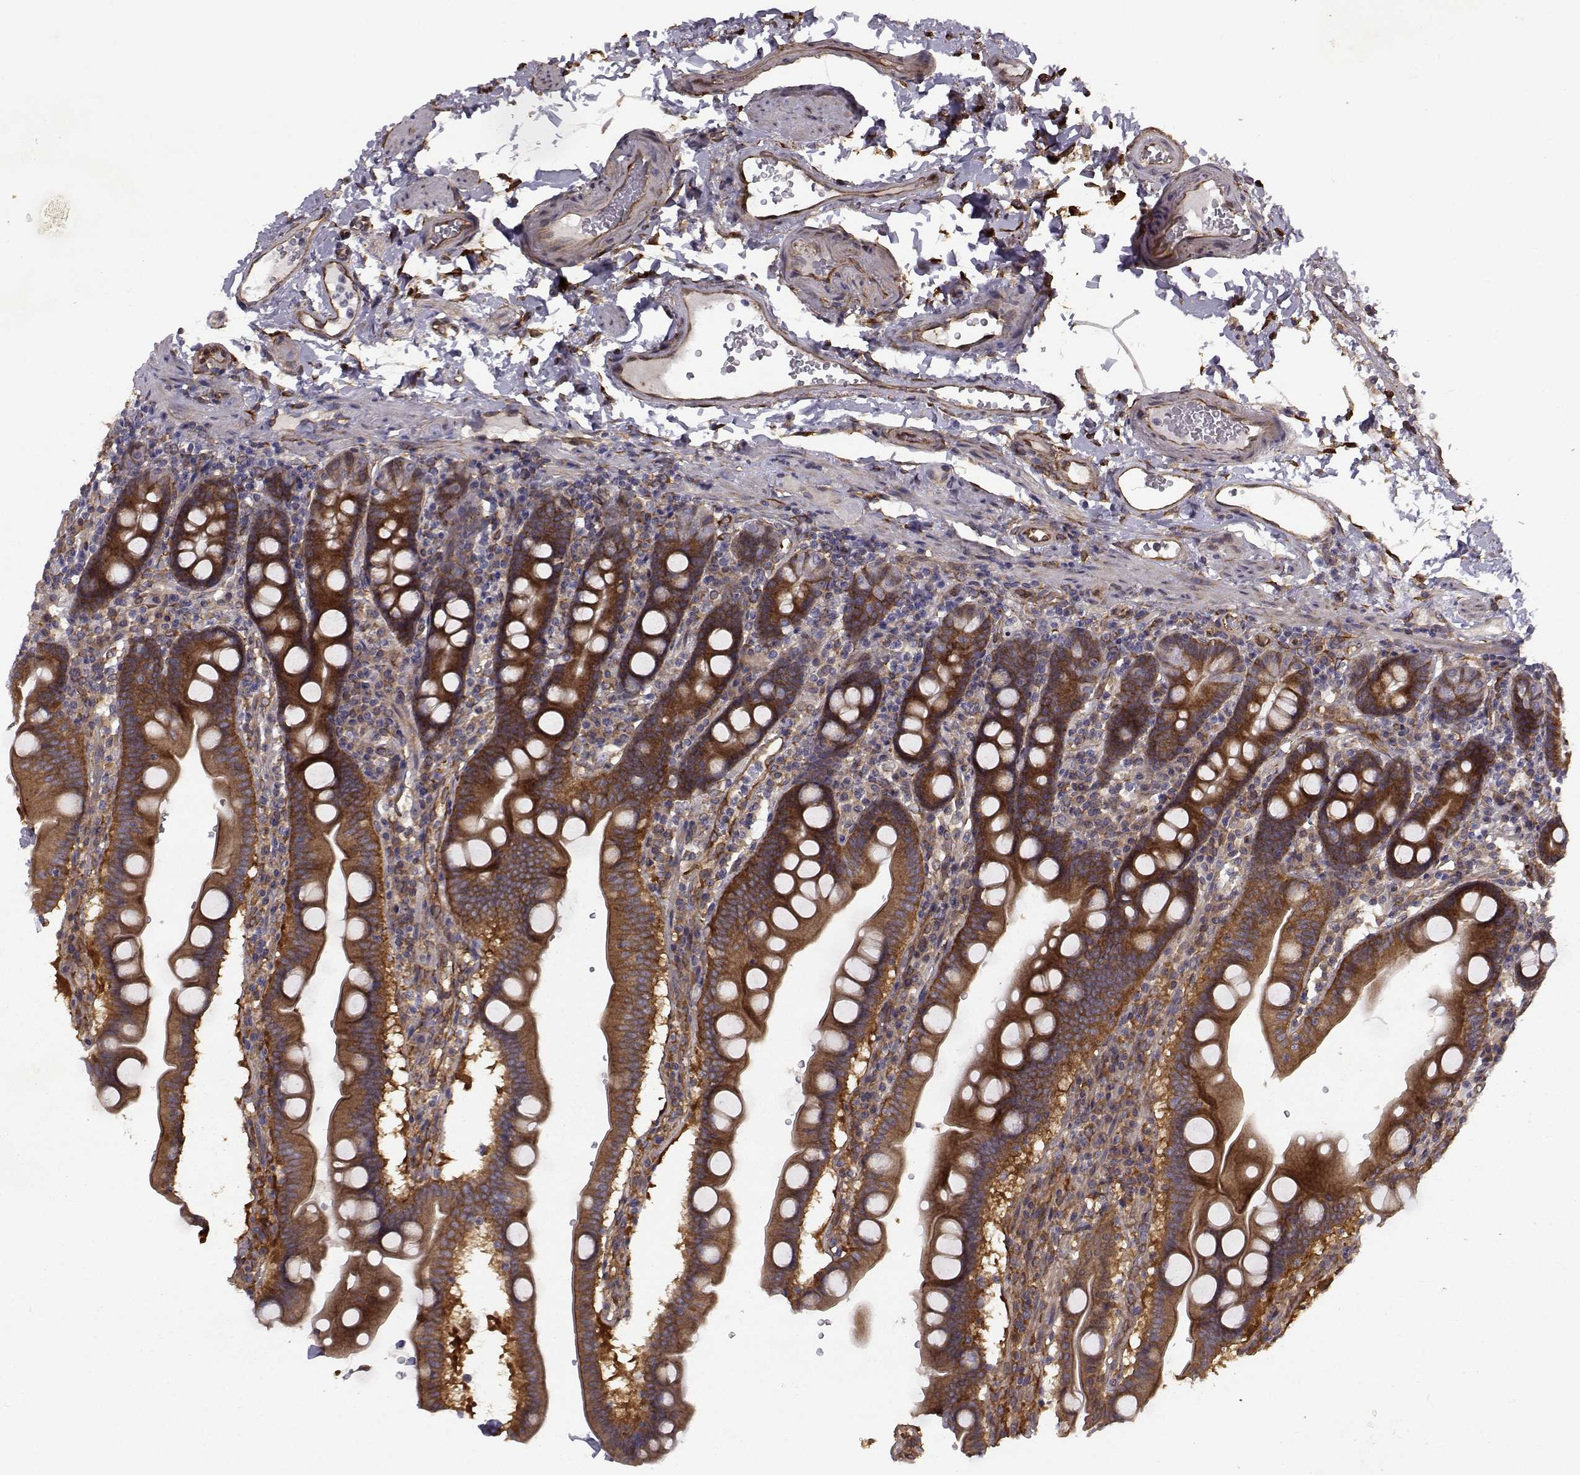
{"staining": {"intensity": "moderate", "quantity": ">75%", "location": "cytoplasmic/membranous"}, "tissue": "duodenum", "cell_type": "Glandular cells", "image_type": "normal", "snomed": [{"axis": "morphology", "description": "Normal tissue, NOS"}, {"axis": "topography", "description": "Duodenum"}], "caption": "A brown stain shows moderate cytoplasmic/membranous positivity of a protein in glandular cells of unremarkable human duodenum.", "gene": "TRIP10", "patient": {"sex": "male", "age": 59}}